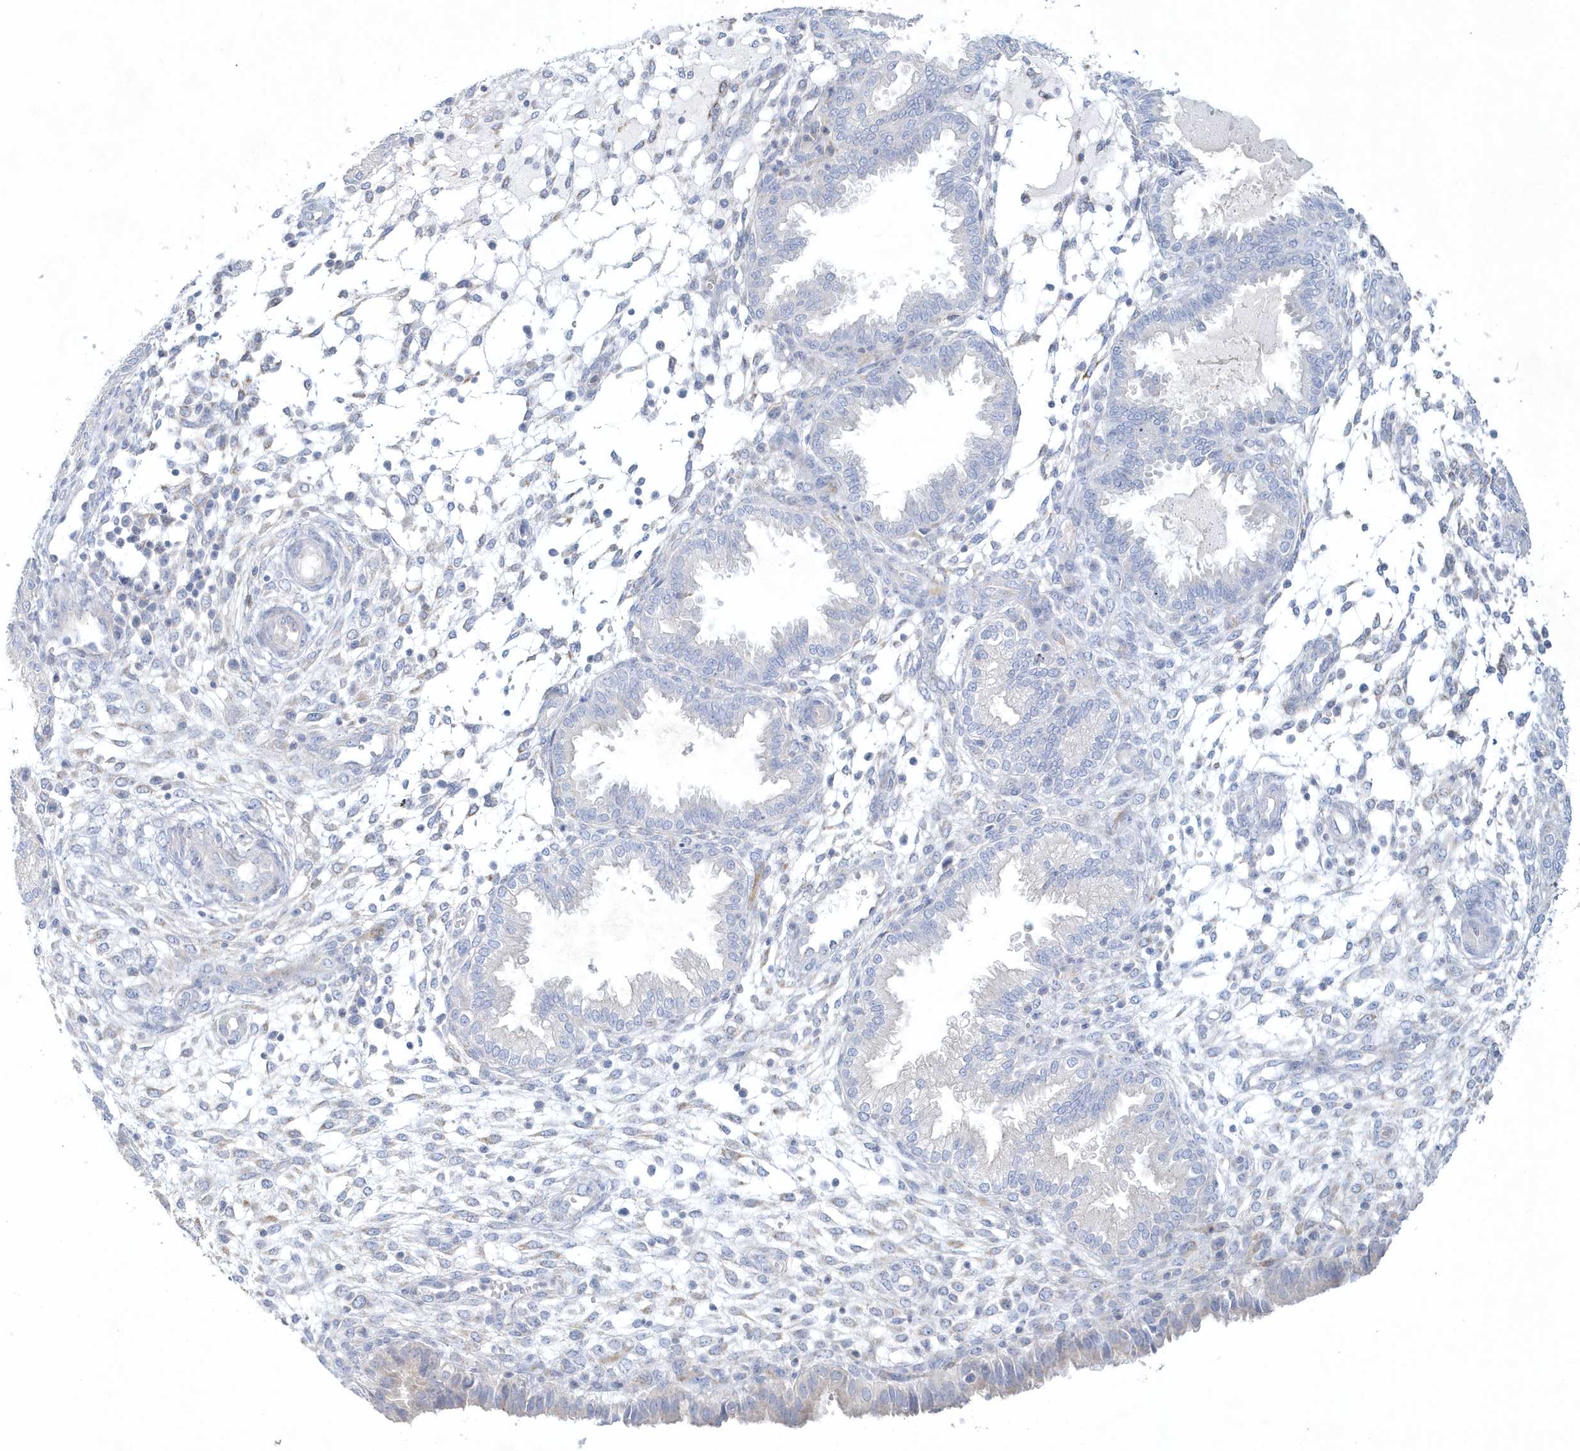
{"staining": {"intensity": "negative", "quantity": "none", "location": "none"}, "tissue": "endometrium", "cell_type": "Cells in endometrial stroma", "image_type": "normal", "snomed": [{"axis": "morphology", "description": "Normal tissue, NOS"}, {"axis": "topography", "description": "Endometrium"}], "caption": "High power microscopy photomicrograph of an IHC photomicrograph of normal endometrium, revealing no significant staining in cells in endometrial stroma.", "gene": "DNAH1", "patient": {"sex": "female", "age": 33}}